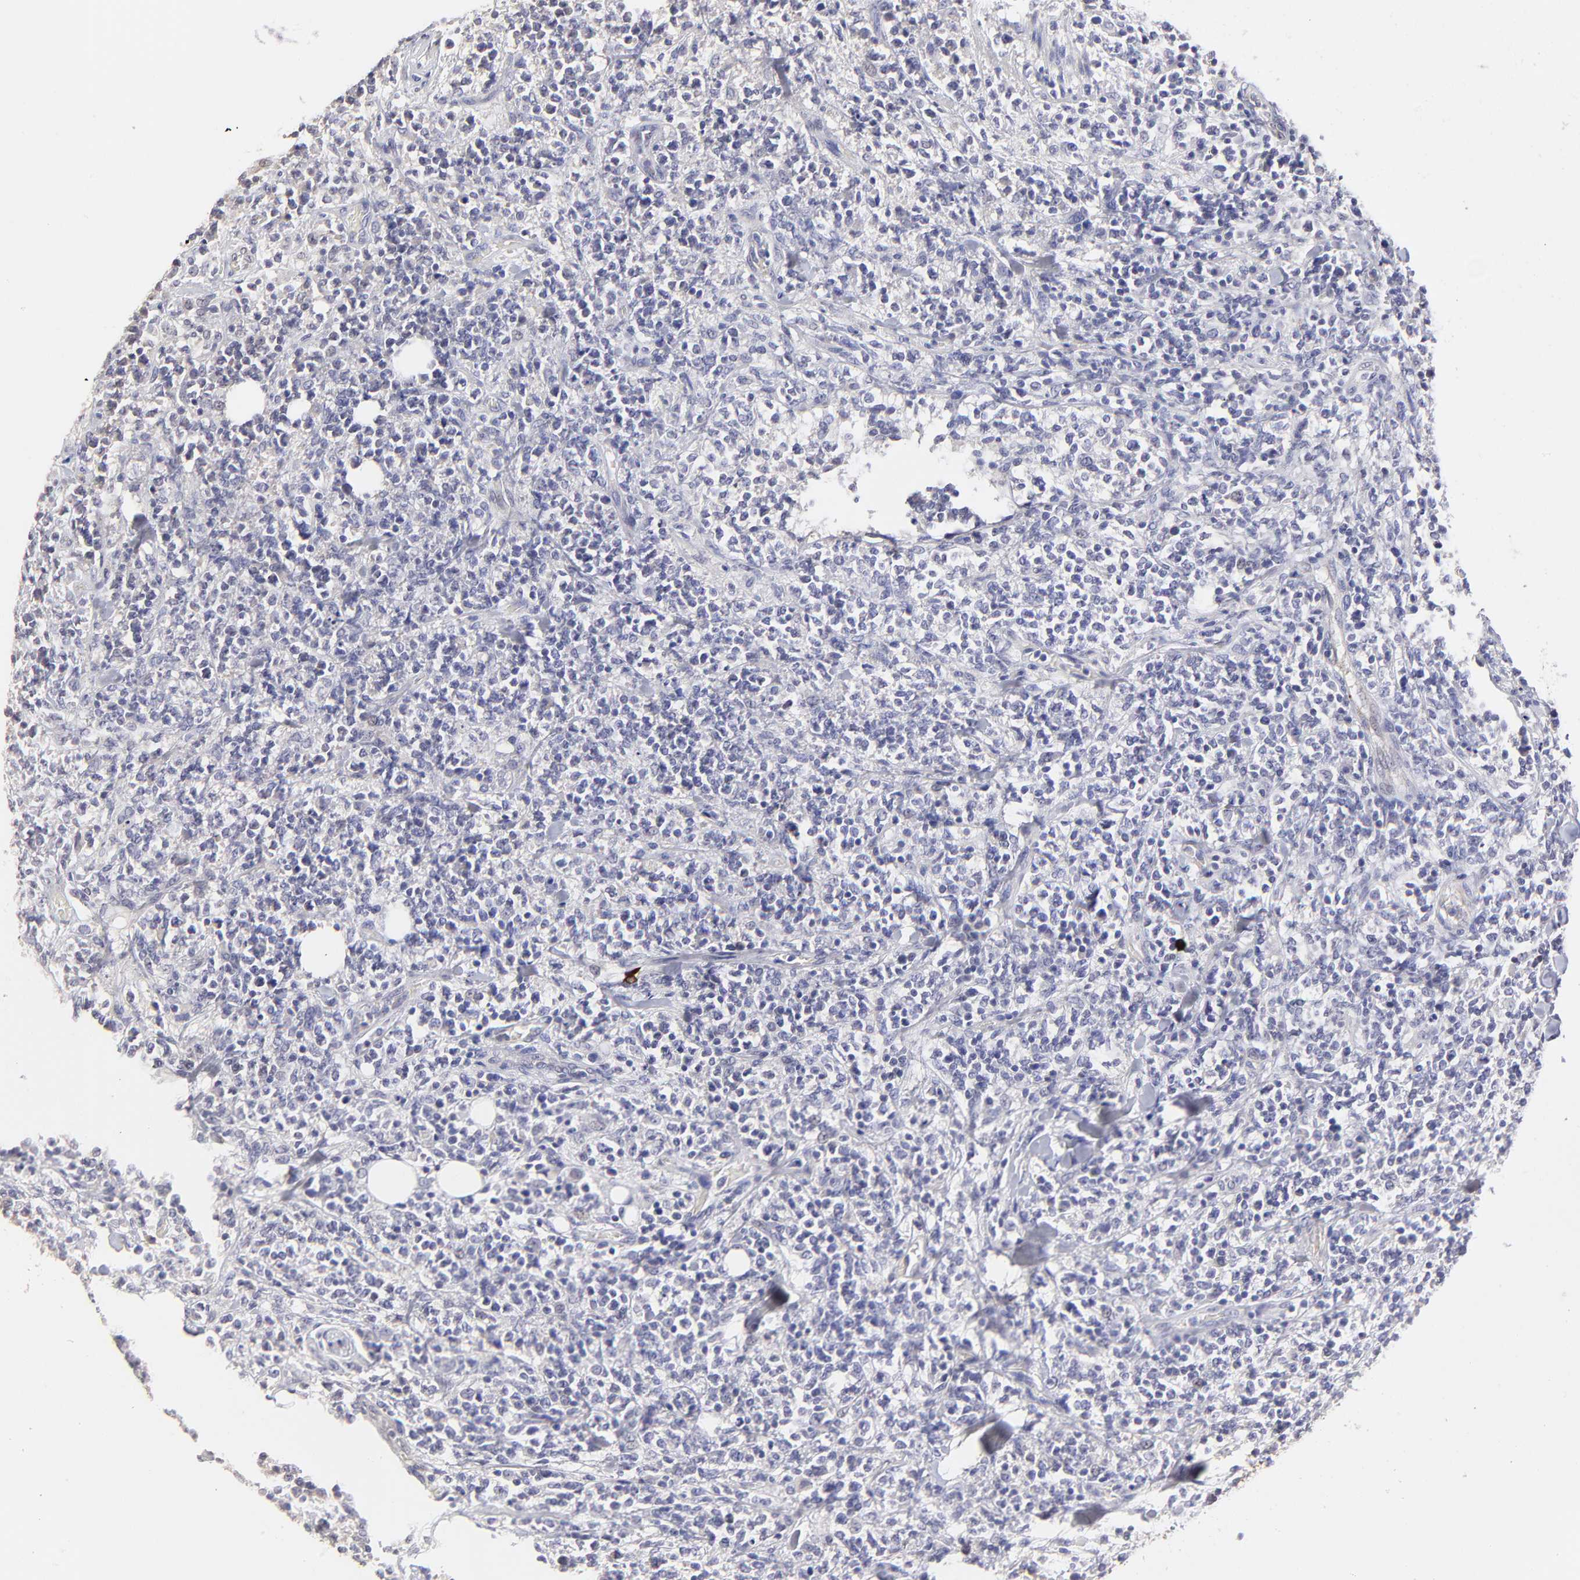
{"staining": {"intensity": "negative", "quantity": "none", "location": "none"}, "tissue": "lymphoma", "cell_type": "Tumor cells", "image_type": "cancer", "snomed": [{"axis": "morphology", "description": "Malignant lymphoma, non-Hodgkin's type, High grade"}, {"axis": "topography", "description": "Soft tissue"}], "caption": "Image shows no significant protein expression in tumor cells of lymphoma. (DAB IHC, high magnification).", "gene": "BTG2", "patient": {"sex": "male", "age": 18}}